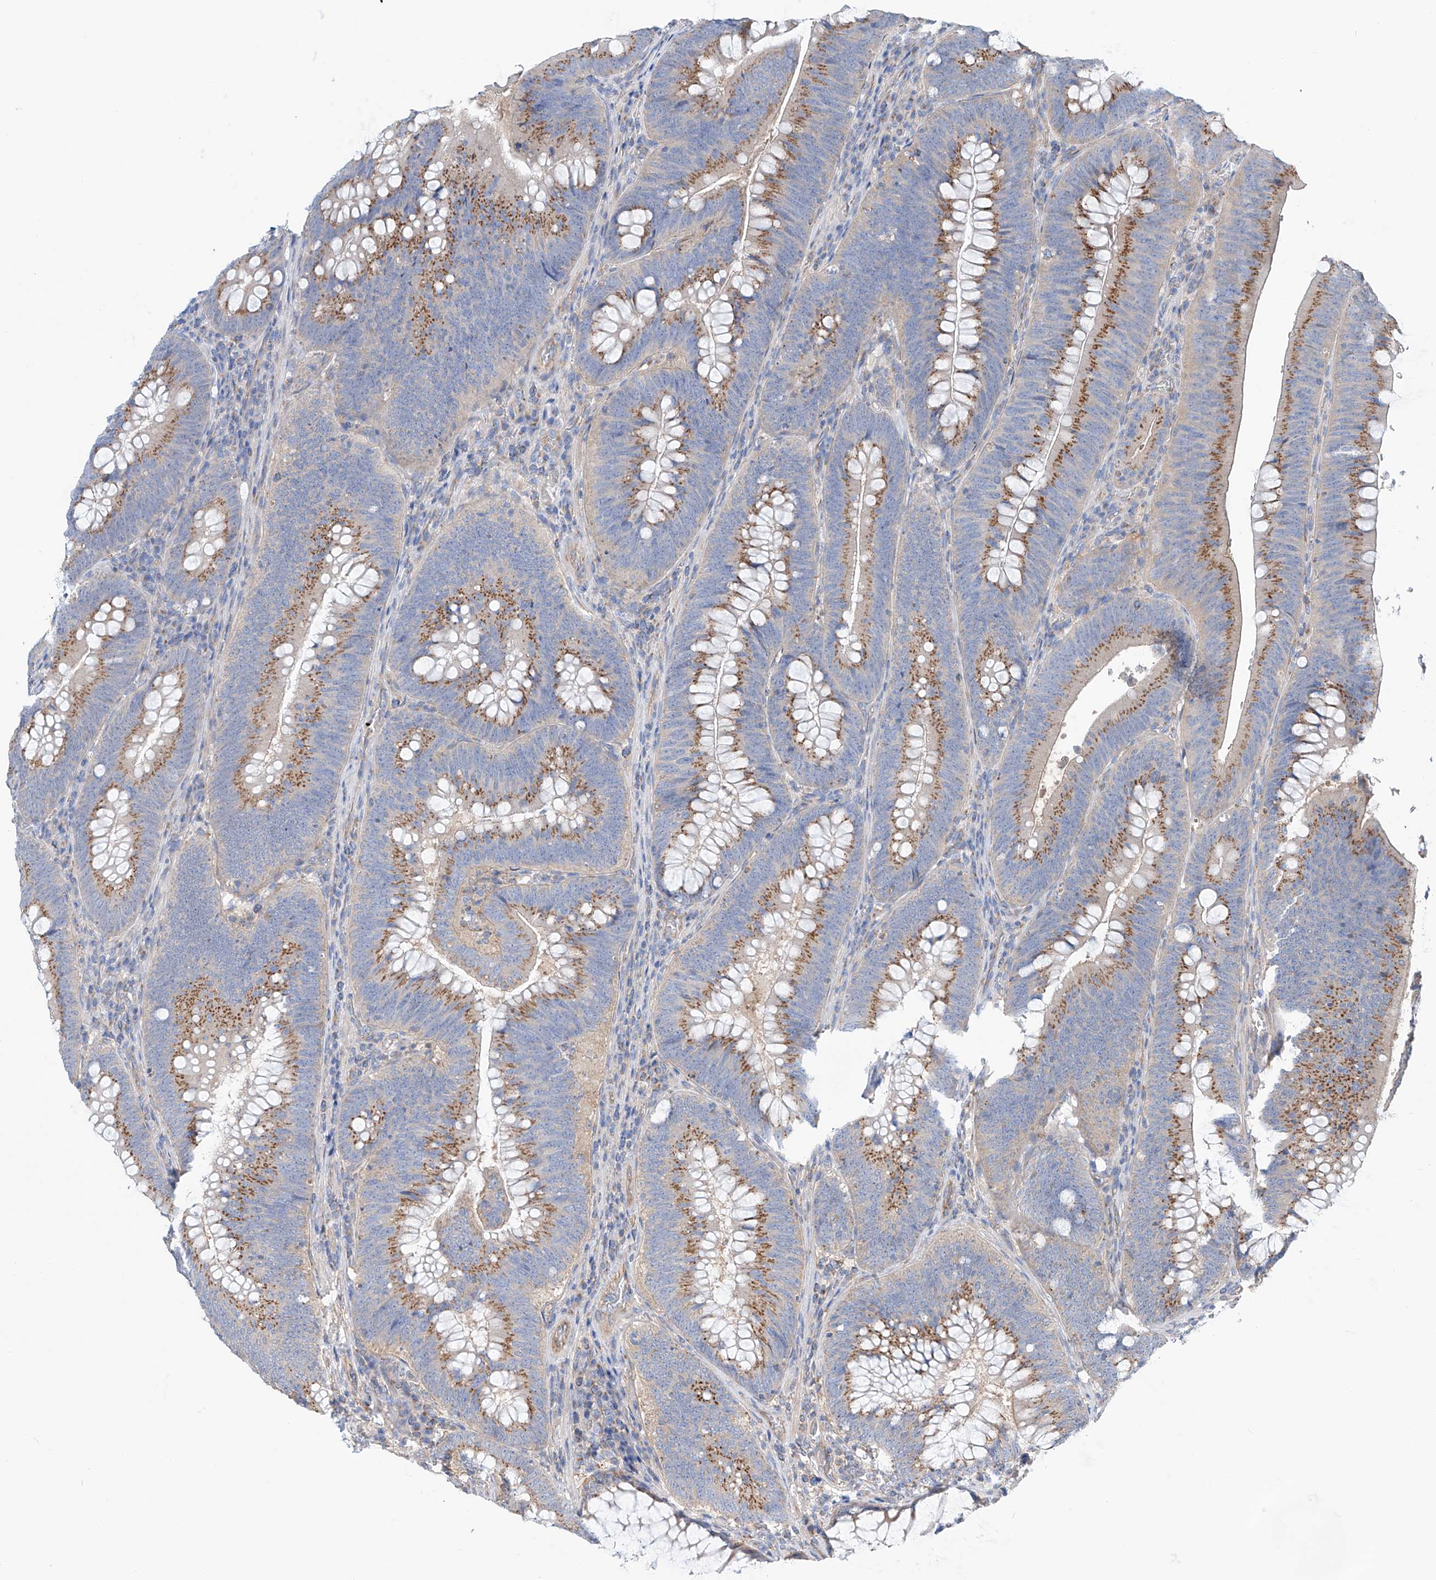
{"staining": {"intensity": "moderate", "quantity": ">75%", "location": "cytoplasmic/membranous"}, "tissue": "colorectal cancer", "cell_type": "Tumor cells", "image_type": "cancer", "snomed": [{"axis": "morphology", "description": "Normal tissue, NOS"}, {"axis": "topography", "description": "Colon"}], "caption": "IHC histopathology image of neoplastic tissue: human colorectal cancer stained using IHC shows medium levels of moderate protein expression localized specifically in the cytoplasmic/membranous of tumor cells, appearing as a cytoplasmic/membranous brown color.", "gene": "SLC22A7", "patient": {"sex": "female", "age": 82}}